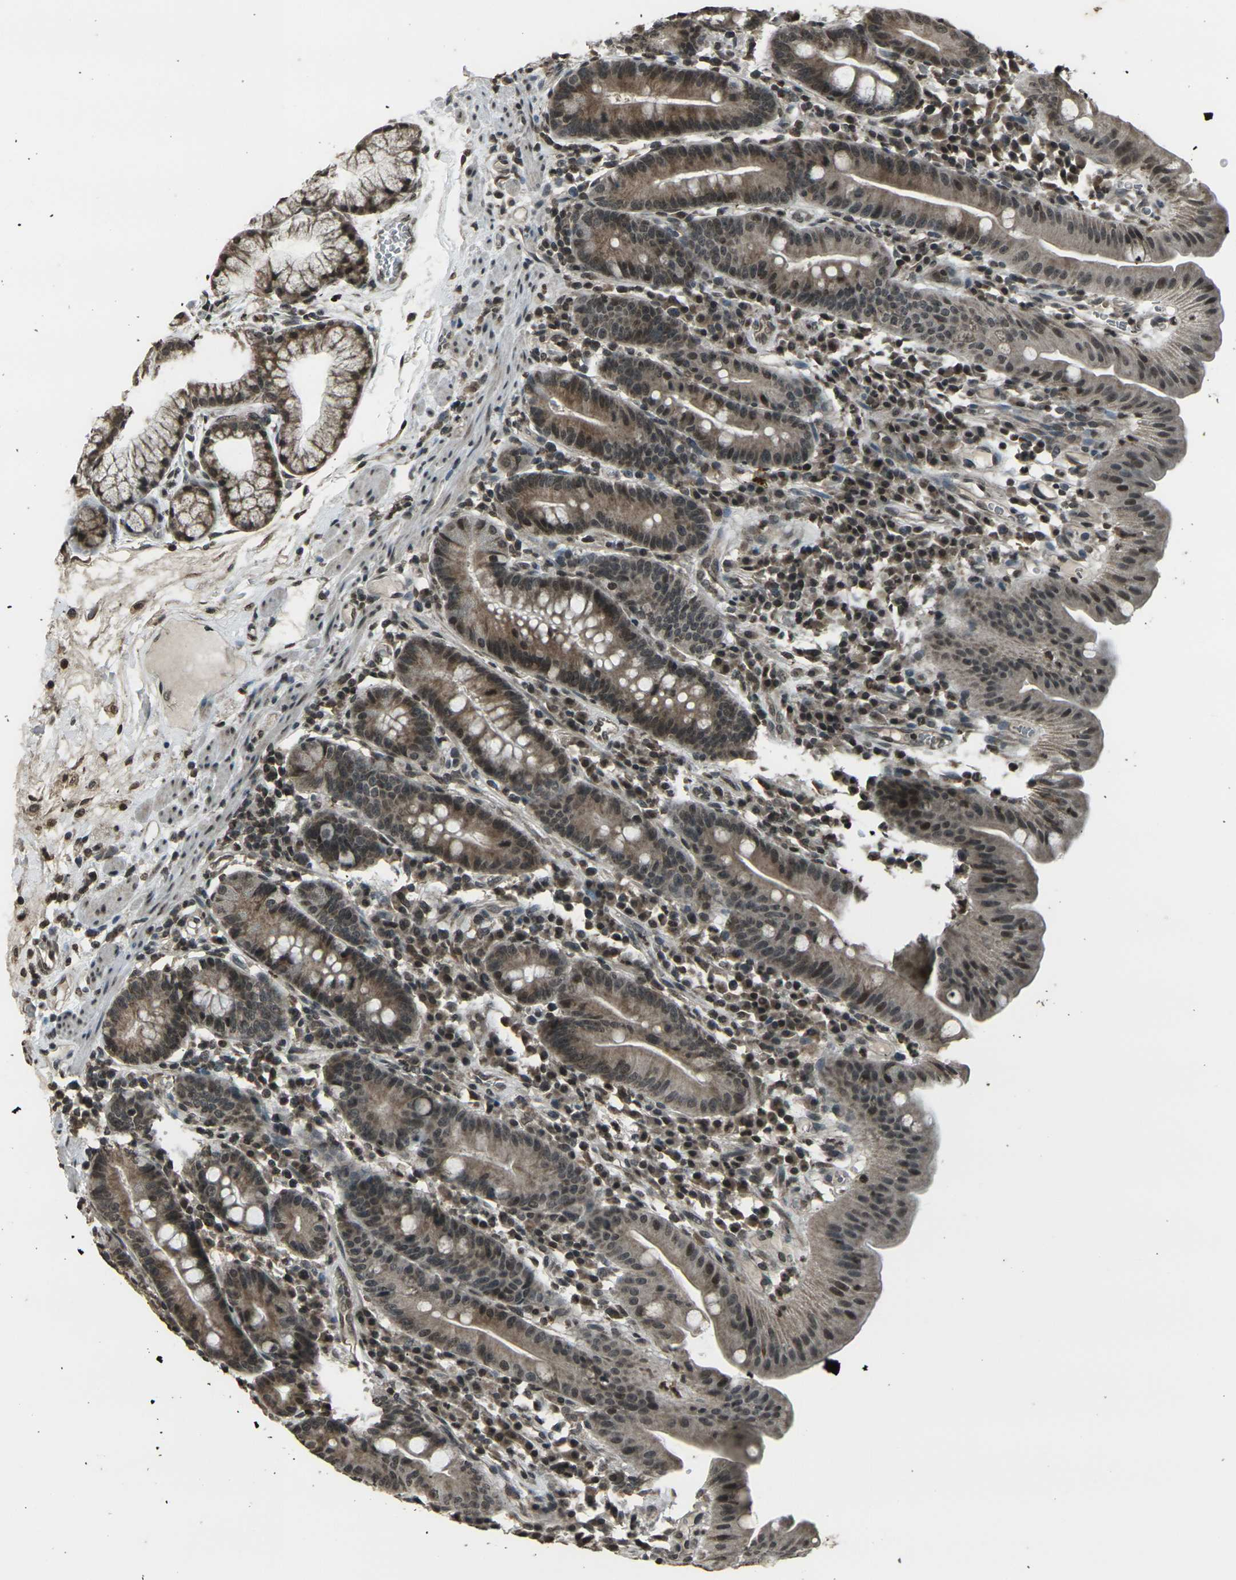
{"staining": {"intensity": "moderate", "quantity": ">75%", "location": "cytoplasmic/membranous,nuclear"}, "tissue": "duodenum", "cell_type": "Glandular cells", "image_type": "normal", "snomed": [{"axis": "morphology", "description": "Normal tissue, NOS"}, {"axis": "topography", "description": "Duodenum"}], "caption": "The histopathology image shows immunohistochemical staining of normal duodenum. There is moderate cytoplasmic/membranous,nuclear staining is identified in approximately >75% of glandular cells.", "gene": "PRPF8", "patient": {"sex": "male", "age": 50}}